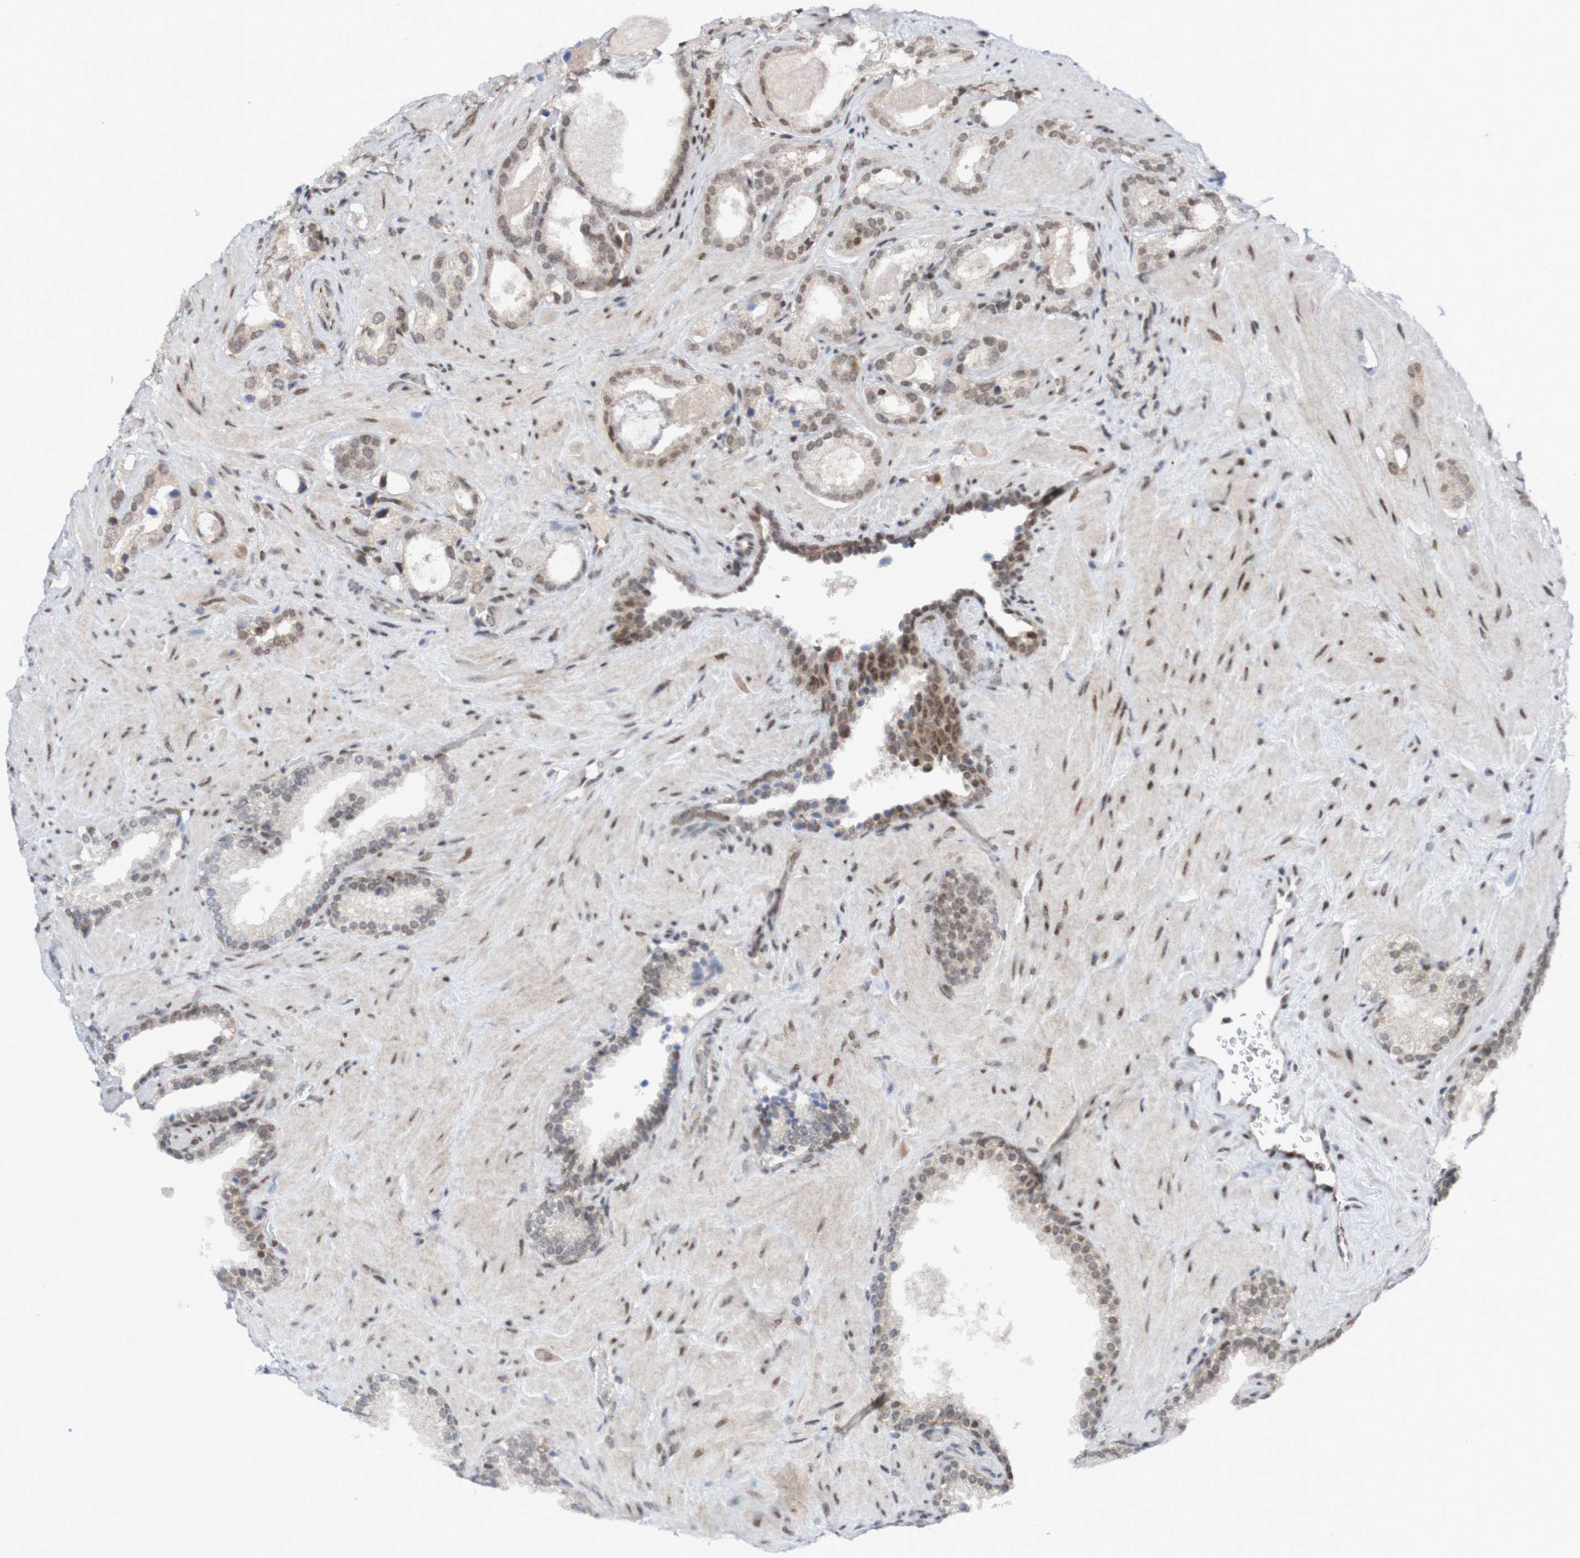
{"staining": {"intensity": "weak", "quantity": "25%-75%", "location": "nuclear"}, "tissue": "prostate cancer", "cell_type": "Tumor cells", "image_type": "cancer", "snomed": [{"axis": "morphology", "description": "Adenocarcinoma, High grade"}, {"axis": "topography", "description": "Prostate"}], "caption": "There is low levels of weak nuclear expression in tumor cells of prostate adenocarcinoma (high-grade), as demonstrated by immunohistochemical staining (brown color).", "gene": "ITLN1", "patient": {"sex": "male", "age": 64}}